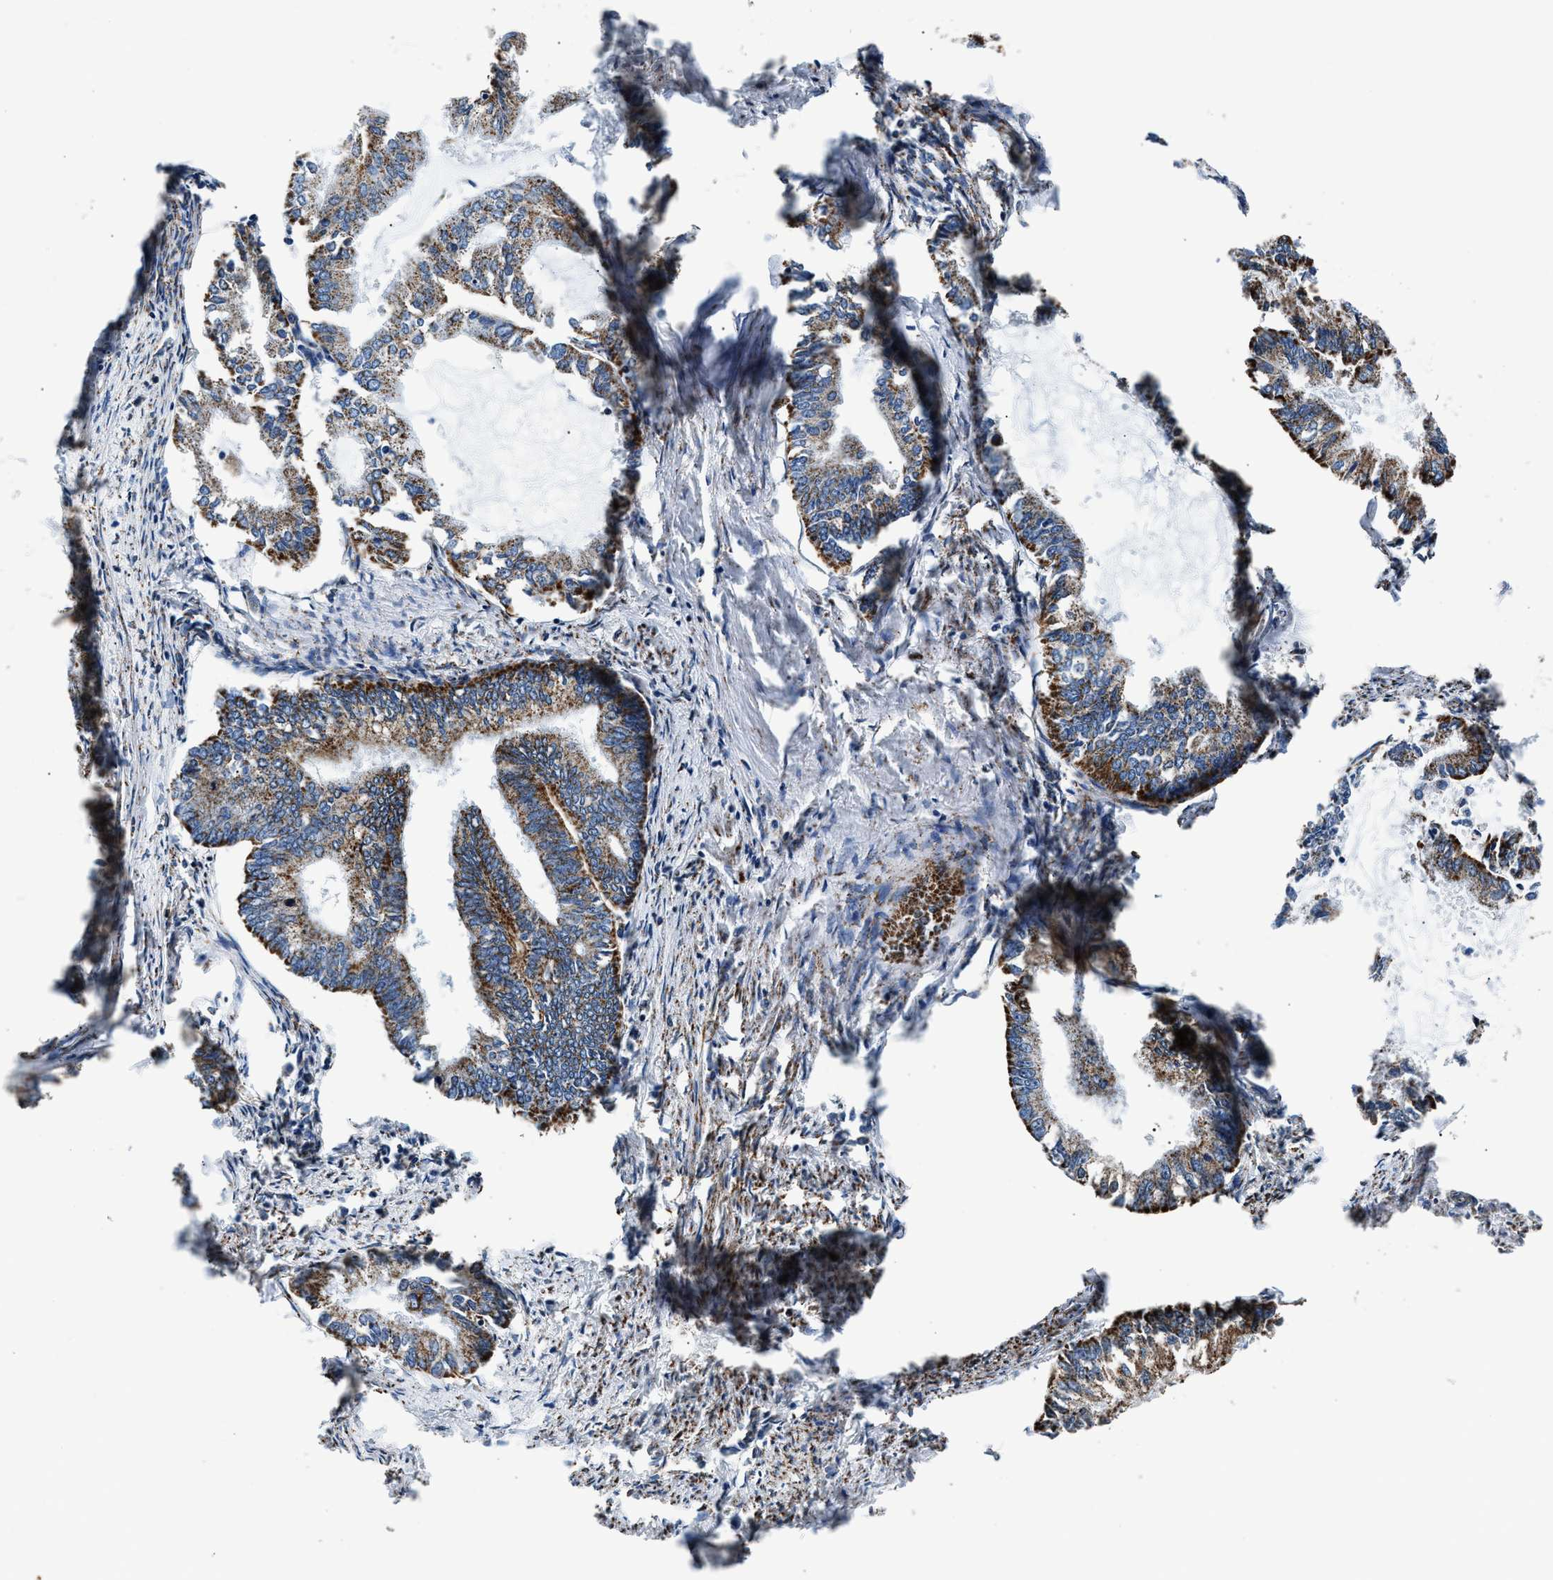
{"staining": {"intensity": "moderate", "quantity": ">75%", "location": "cytoplasmic/membranous"}, "tissue": "endometrial cancer", "cell_type": "Tumor cells", "image_type": "cancer", "snomed": [{"axis": "morphology", "description": "Adenocarcinoma, NOS"}, {"axis": "topography", "description": "Endometrium"}], "caption": "DAB (3,3'-diaminobenzidine) immunohistochemical staining of human endometrial cancer shows moderate cytoplasmic/membranous protein positivity in about >75% of tumor cells.", "gene": "HIBADH", "patient": {"sex": "female", "age": 86}}